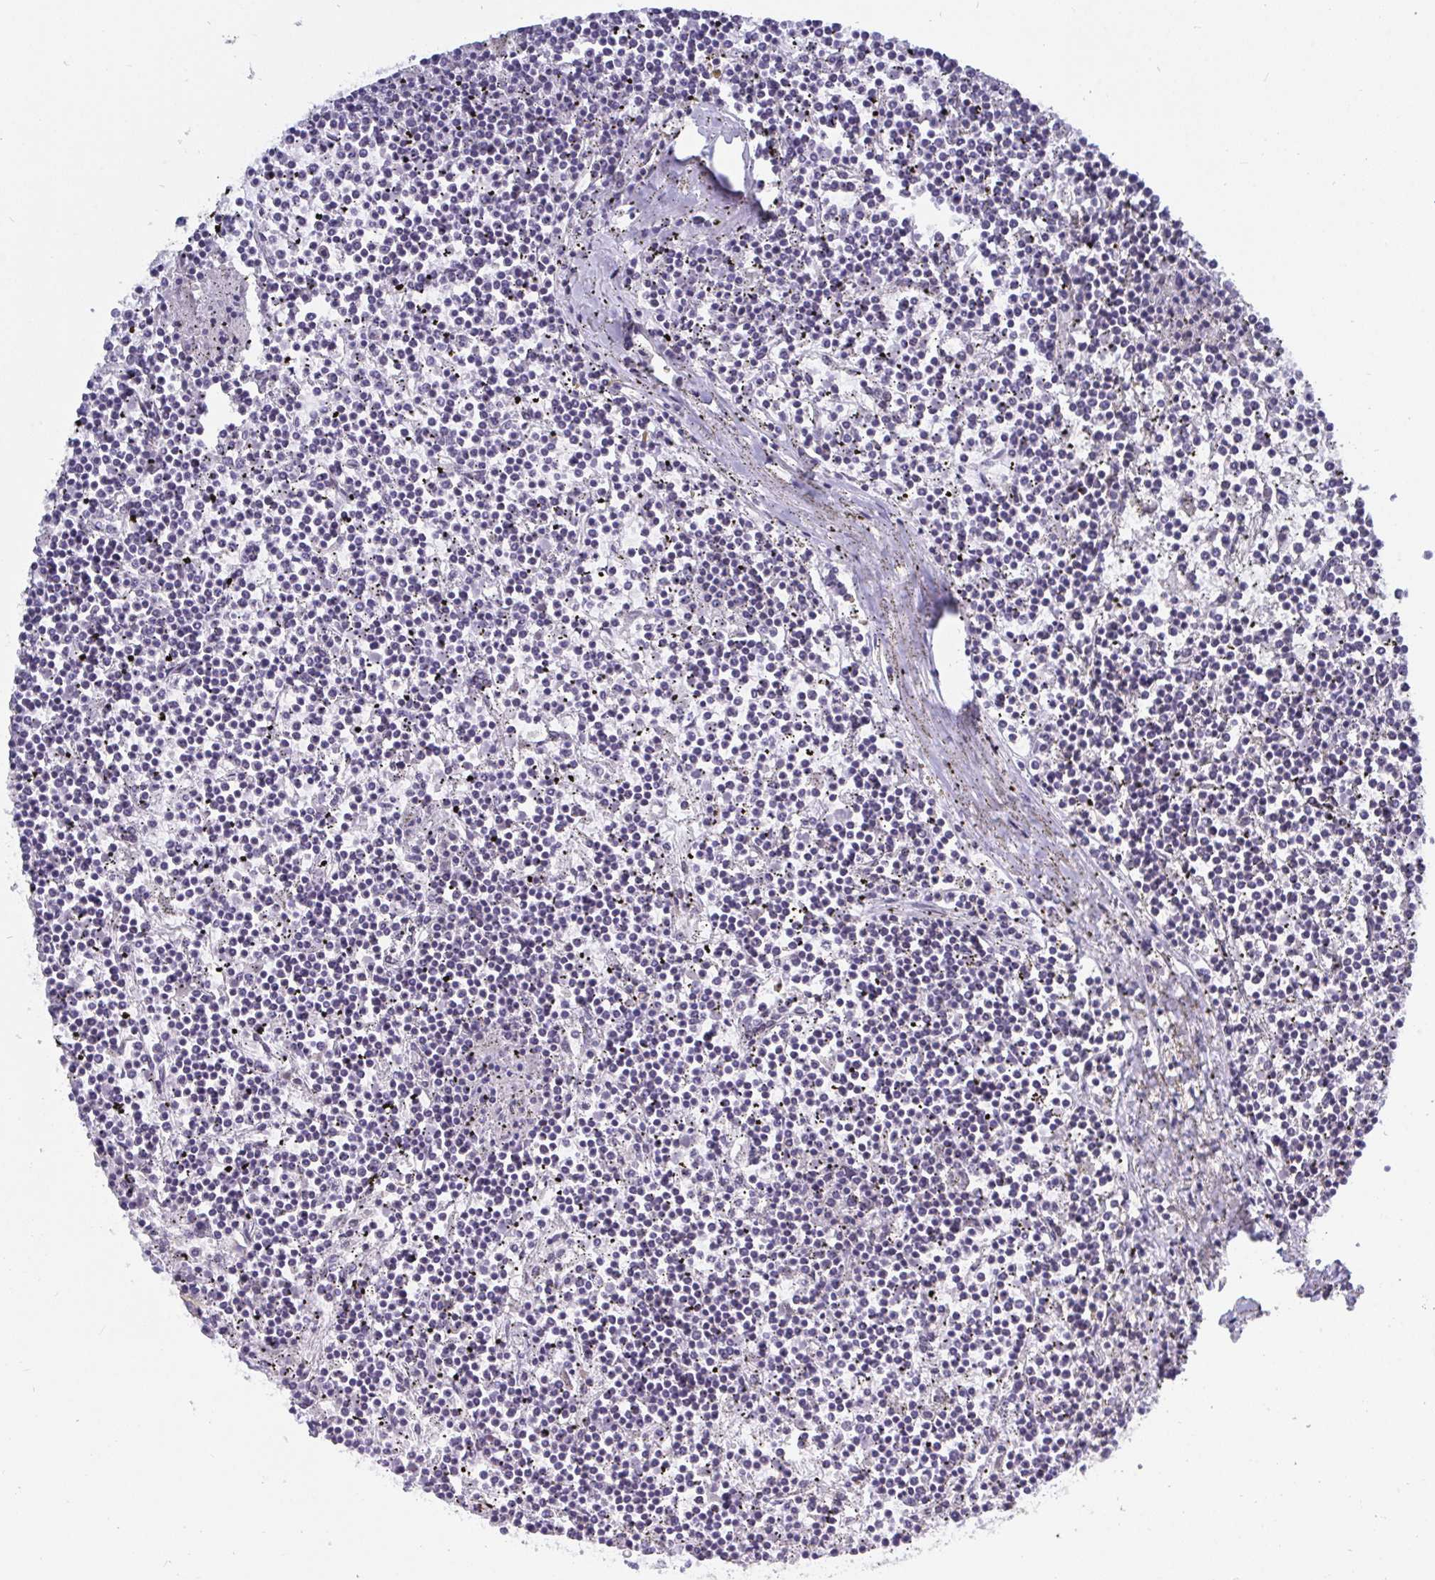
{"staining": {"intensity": "negative", "quantity": "none", "location": "none"}, "tissue": "lymphoma", "cell_type": "Tumor cells", "image_type": "cancer", "snomed": [{"axis": "morphology", "description": "Malignant lymphoma, non-Hodgkin's type, Low grade"}, {"axis": "topography", "description": "Spleen"}], "caption": "This is an immunohistochemistry image of human lymphoma. There is no expression in tumor cells.", "gene": "BMAL2", "patient": {"sex": "female", "age": 19}}